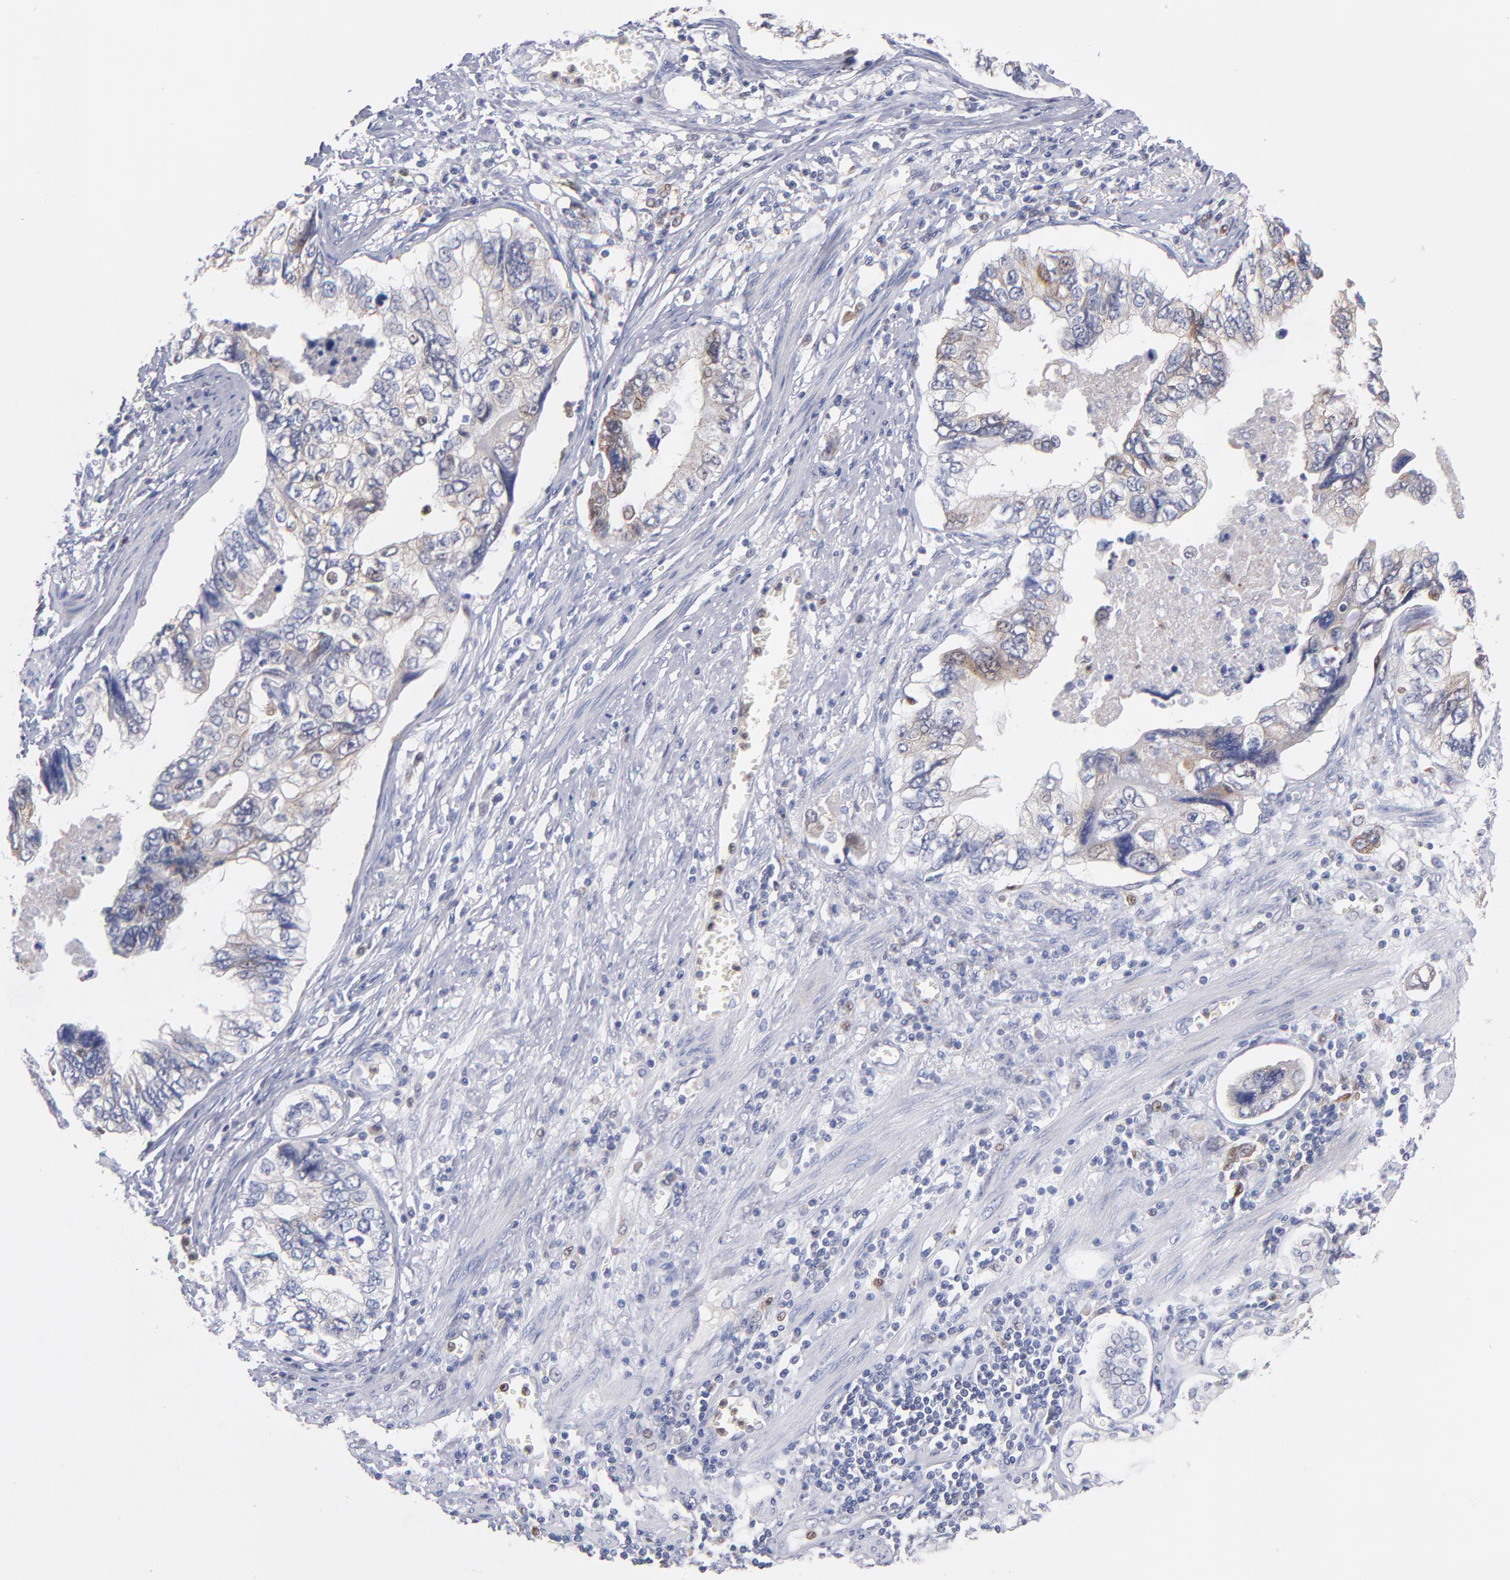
{"staining": {"intensity": "weak", "quantity": "25%-75%", "location": "cytoplasmic/membranous"}, "tissue": "stomach cancer", "cell_type": "Tumor cells", "image_type": "cancer", "snomed": [{"axis": "morphology", "description": "Adenocarcinoma, NOS"}, {"axis": "topography", "description": "Pancreas"}, {"axis": "topography", "description": "Stomach, upper"}], "caption": "Adenocarcinoma (stomach) stained with immunohistochemistry (IHC) demonstrates weak cytoplasmic/membranous expression in approximately 25%-75% of tumor cells. (DAB (3,3'-diaminobenzidine) IHC with brightfield microscopy, high magnification).", "gene": "BID", "patient": {"sex": "male", "age": 77}}